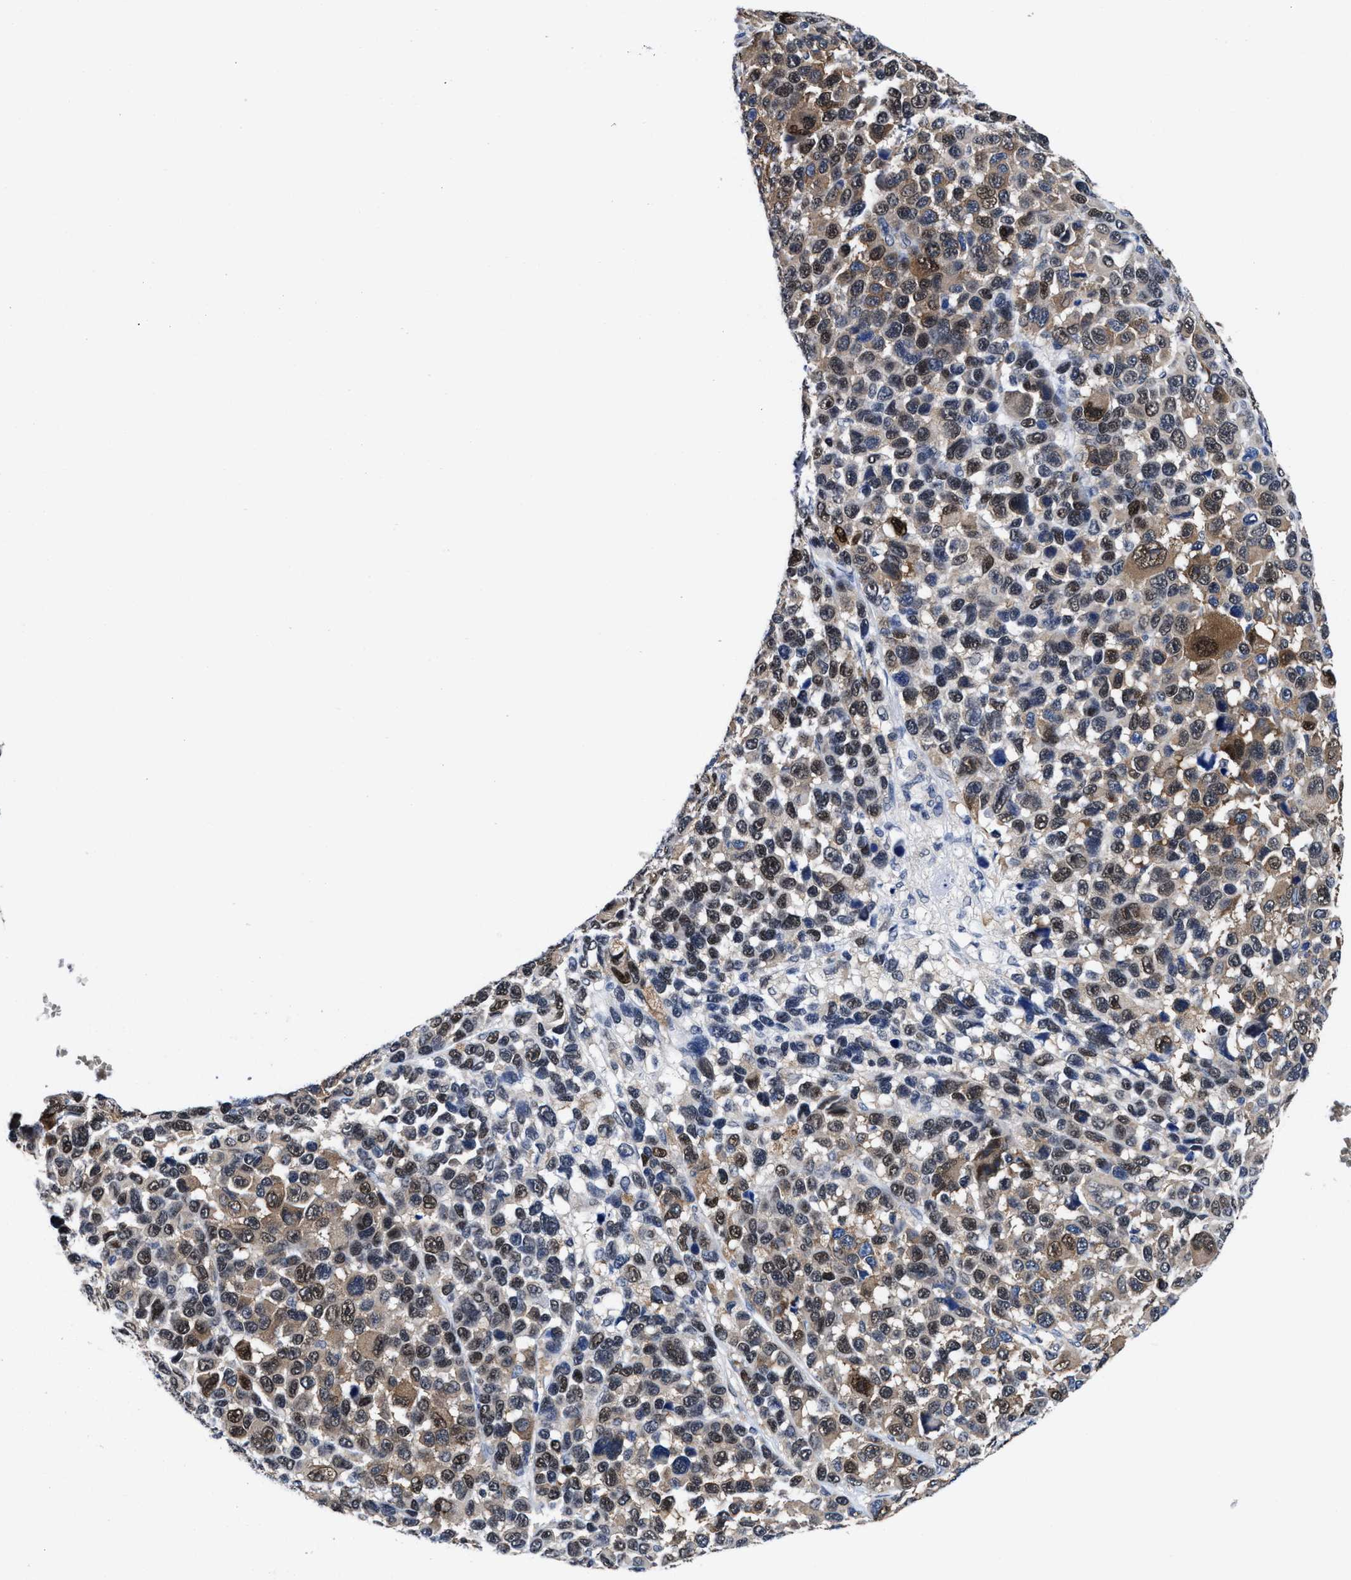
{"staining": {"intensity": "moderate", "quantity": ">75%", "location": "cytoplasmic/membranous,nuclear"}, "tissue": "melanoma", "cell_type": "Tumor cells", "image_type": "cancer", "snomed": [{"axis": "morphology", "description": "Malignant melanoma, NOS"}, {"axis": "topography", "description": "Skin"}], "caption": "Immunohistochemistry micrograph of malignant melanoma stained for a protein (brown), which reveals medium levels of moderate cytoplasmic/membranous and nuclear staining in approximately >75% of tumor cells.", "gene": "ACLY", "patient": {"sex": "male", "age": 53}}